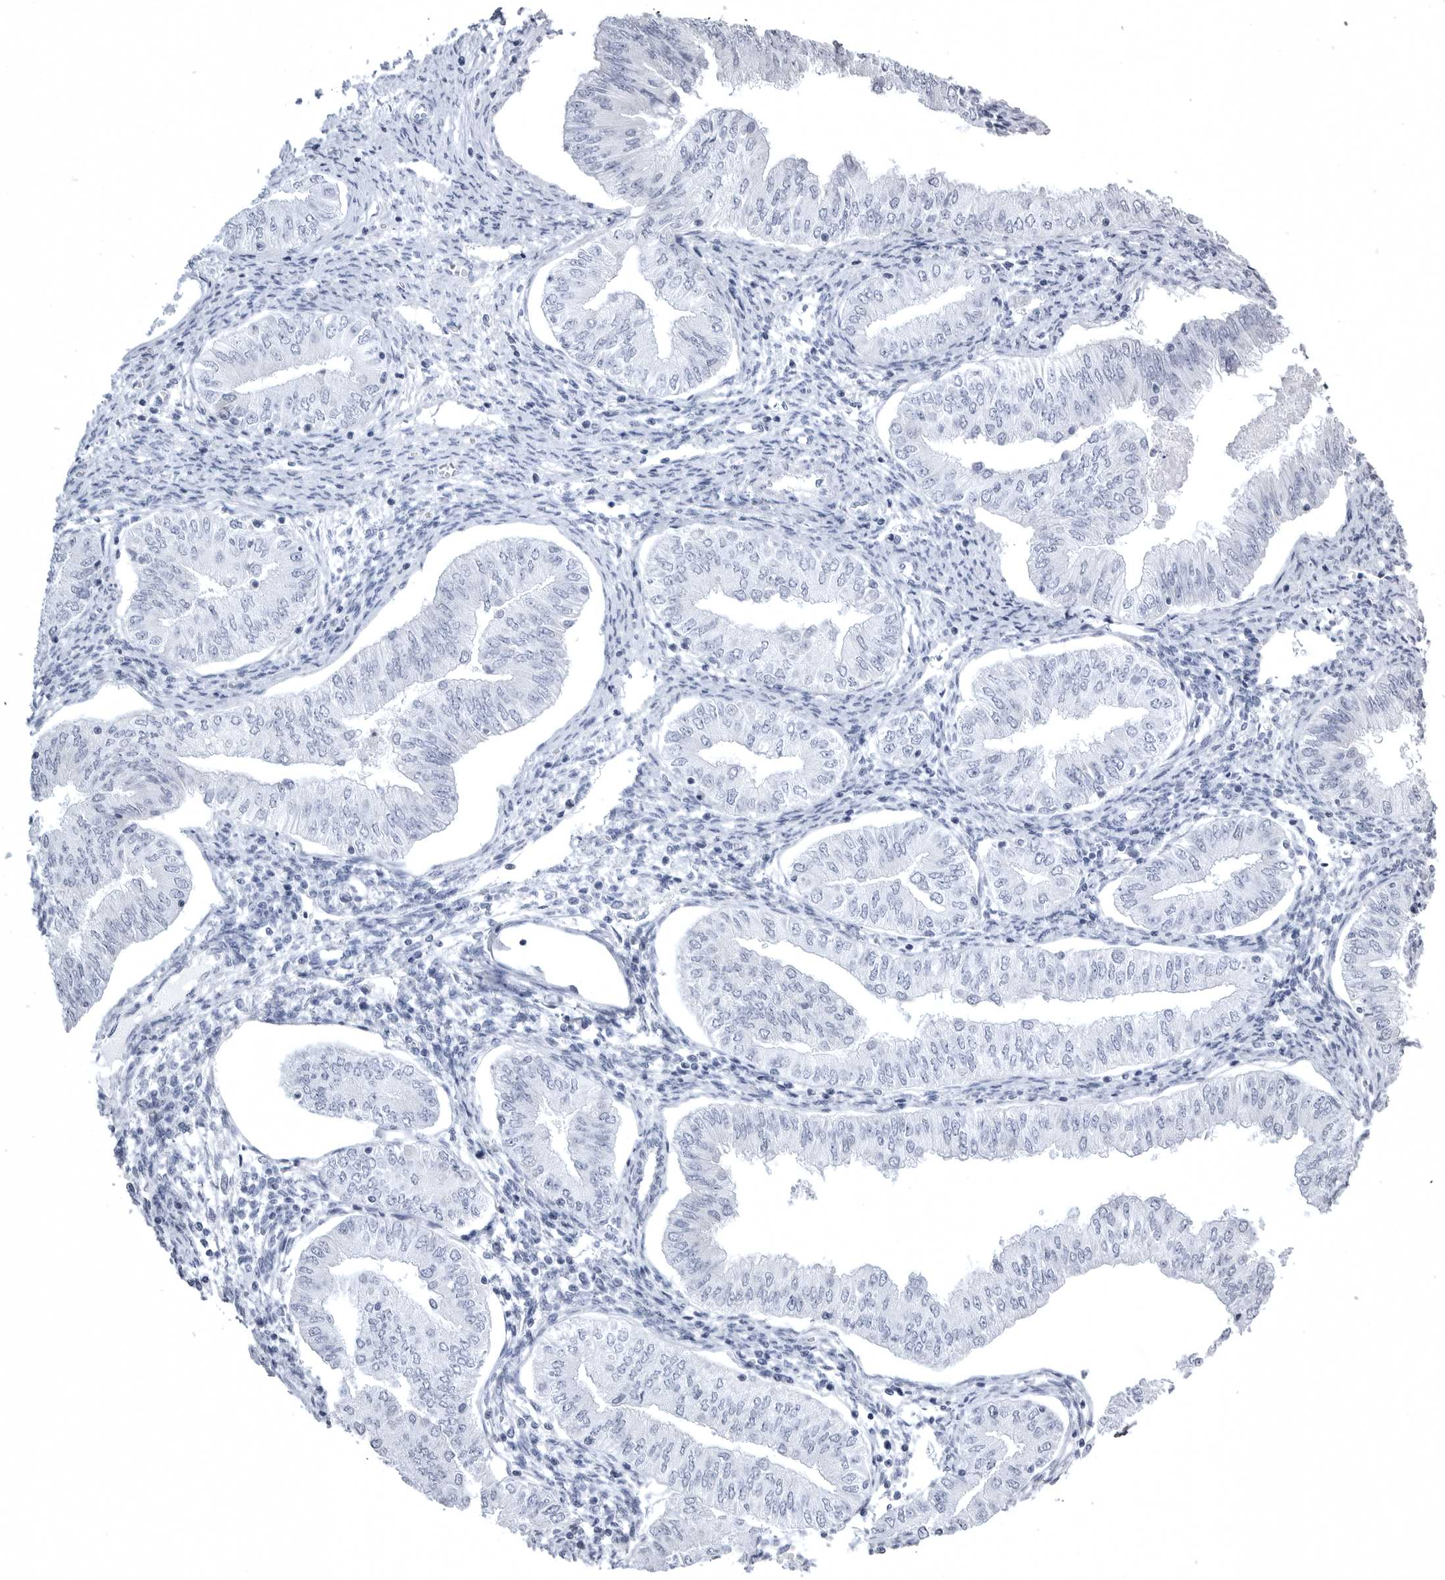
{"staining": {"intensity": "negative", "quantity": "none", "location": "none"}, "tissue": "endometrial cancer", "cell_type": "Tumor cells", "image_type": "cancer", "snomed": [{"axis": "morphology", "description": "Normal tissue, NOS"}, {"axis": "morphology", "description": "Adenocarcinoma, NOS"}, {"axis": "topography", "description": "Endometrium"}], "caption": "Endometrial cancer was stained to show a protein in brown. There is no significant staining in tumor cells. (DAB (3,3'-diaminobenzidine) immunohistochemistry with hematoxylin counter stain).", "gene": "TUFM", "patient": {"sex": "female", "age": 53}}